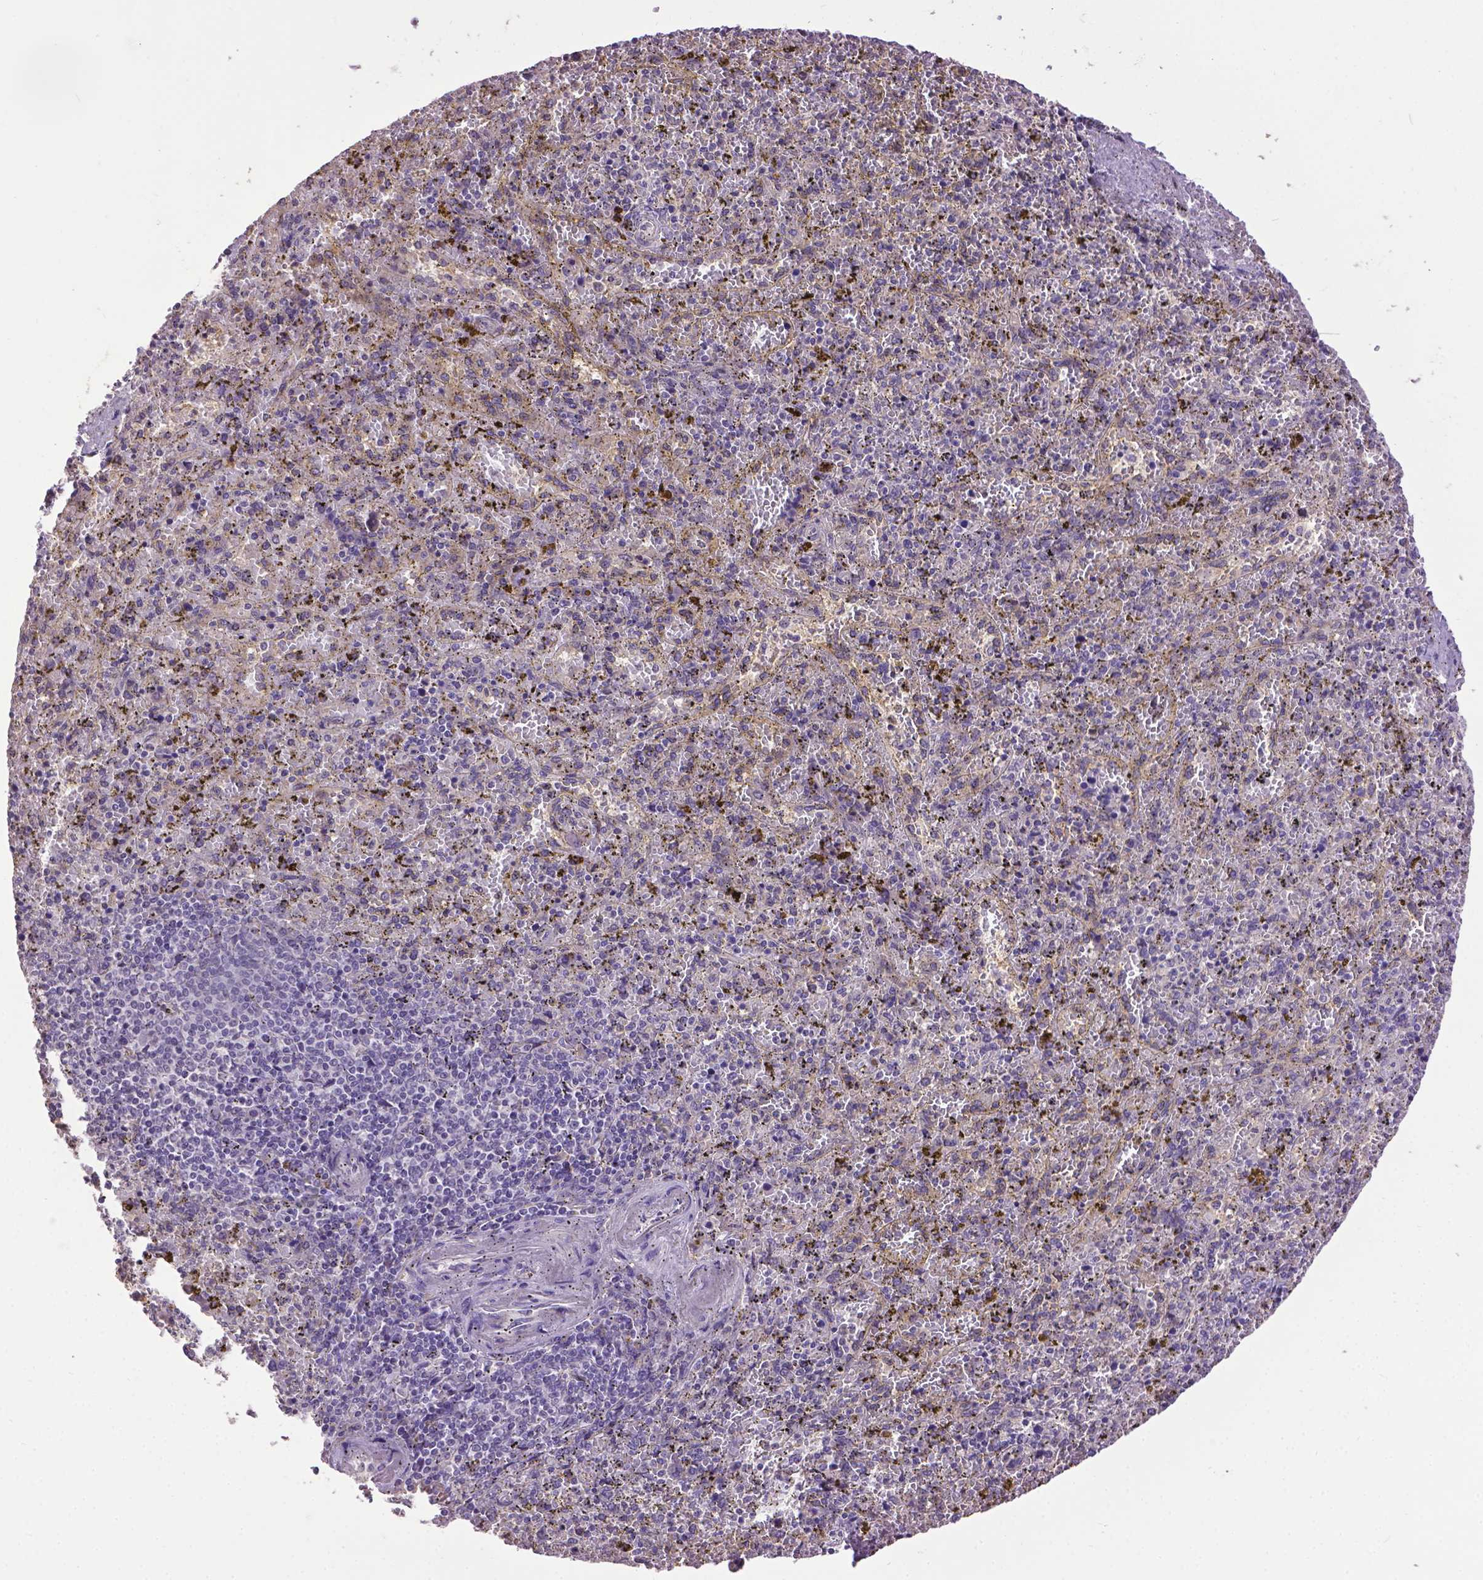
{"staining": {"intensity": "negative", "quantity": "none", "location": "none"}, "tissue": "spleen", "cell_type": "Cells in red pulp", "image_type": "normal", "snomed": [{"axis": "morphology", "description": "Normal tissue, NOS"}, {"axis": "topography", "description": "Spleen"}], "caption": "IHC of benign spleen reveals no positivity in cells in red pulp.", "gene": "CPM", "patient": {"sex": "female", "age": 50}}